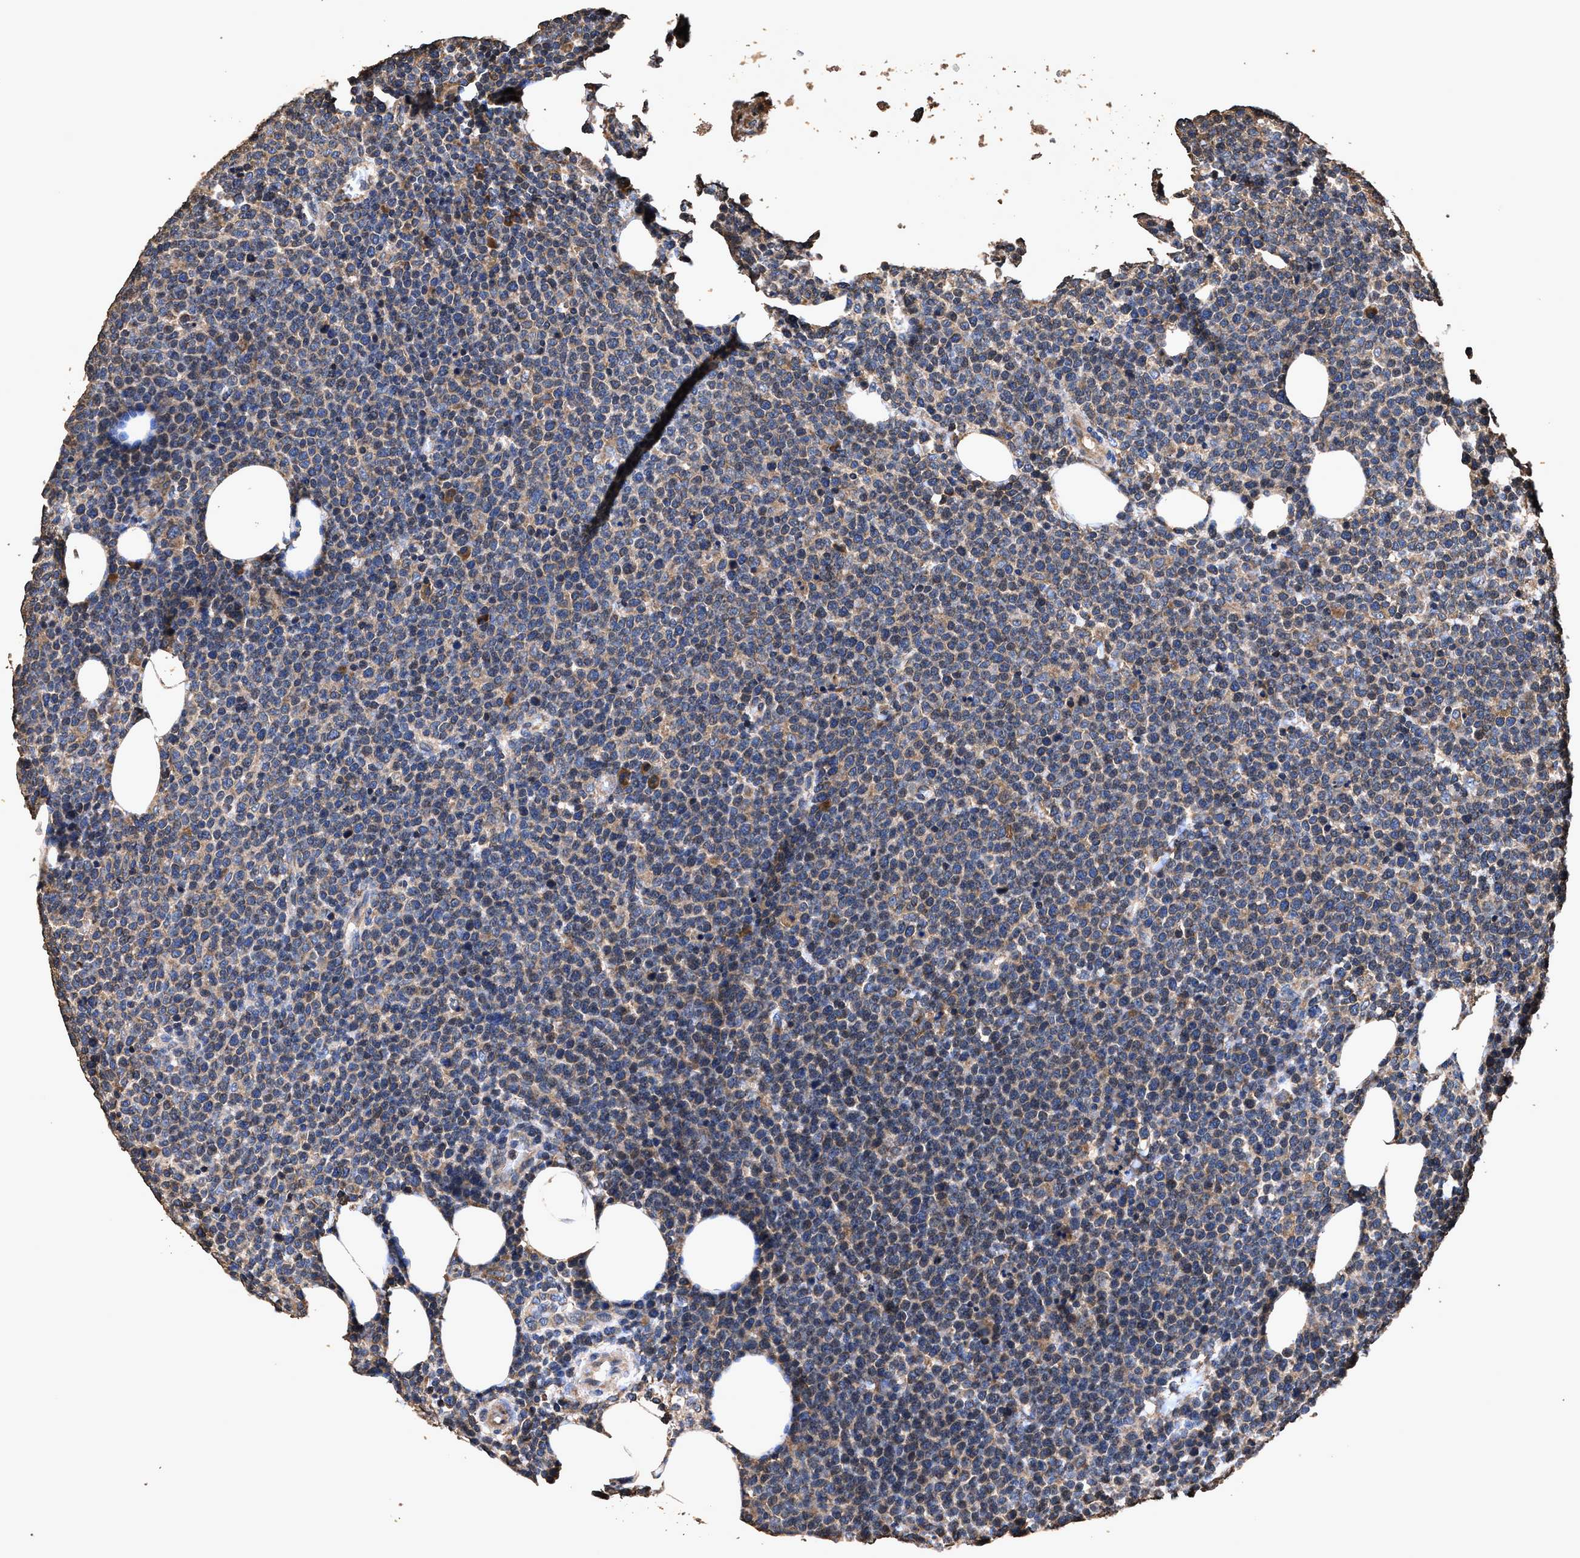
{"staining": {"intensity": "weak", "quantity": "25%-75%", "location": "cytoplasmic/membranous"}, "tissue": "lymphoma", "cell_type": "Tumor cells", "image_type": "cancer", "snomed": [{"axis": "morphology", "description": "Malignant lymphoma, non-Hodgkin's type, High grade"}, {"axis": "topography", "description": "Lymph node"}], "caption": "Tumor cells show low levels of weak cytoplasmic/membranous staining in approximately 25%-75% of cells in lymphoma.", "gene": "ZMYND19", "patient": {"sex": "male", "age": 61}}